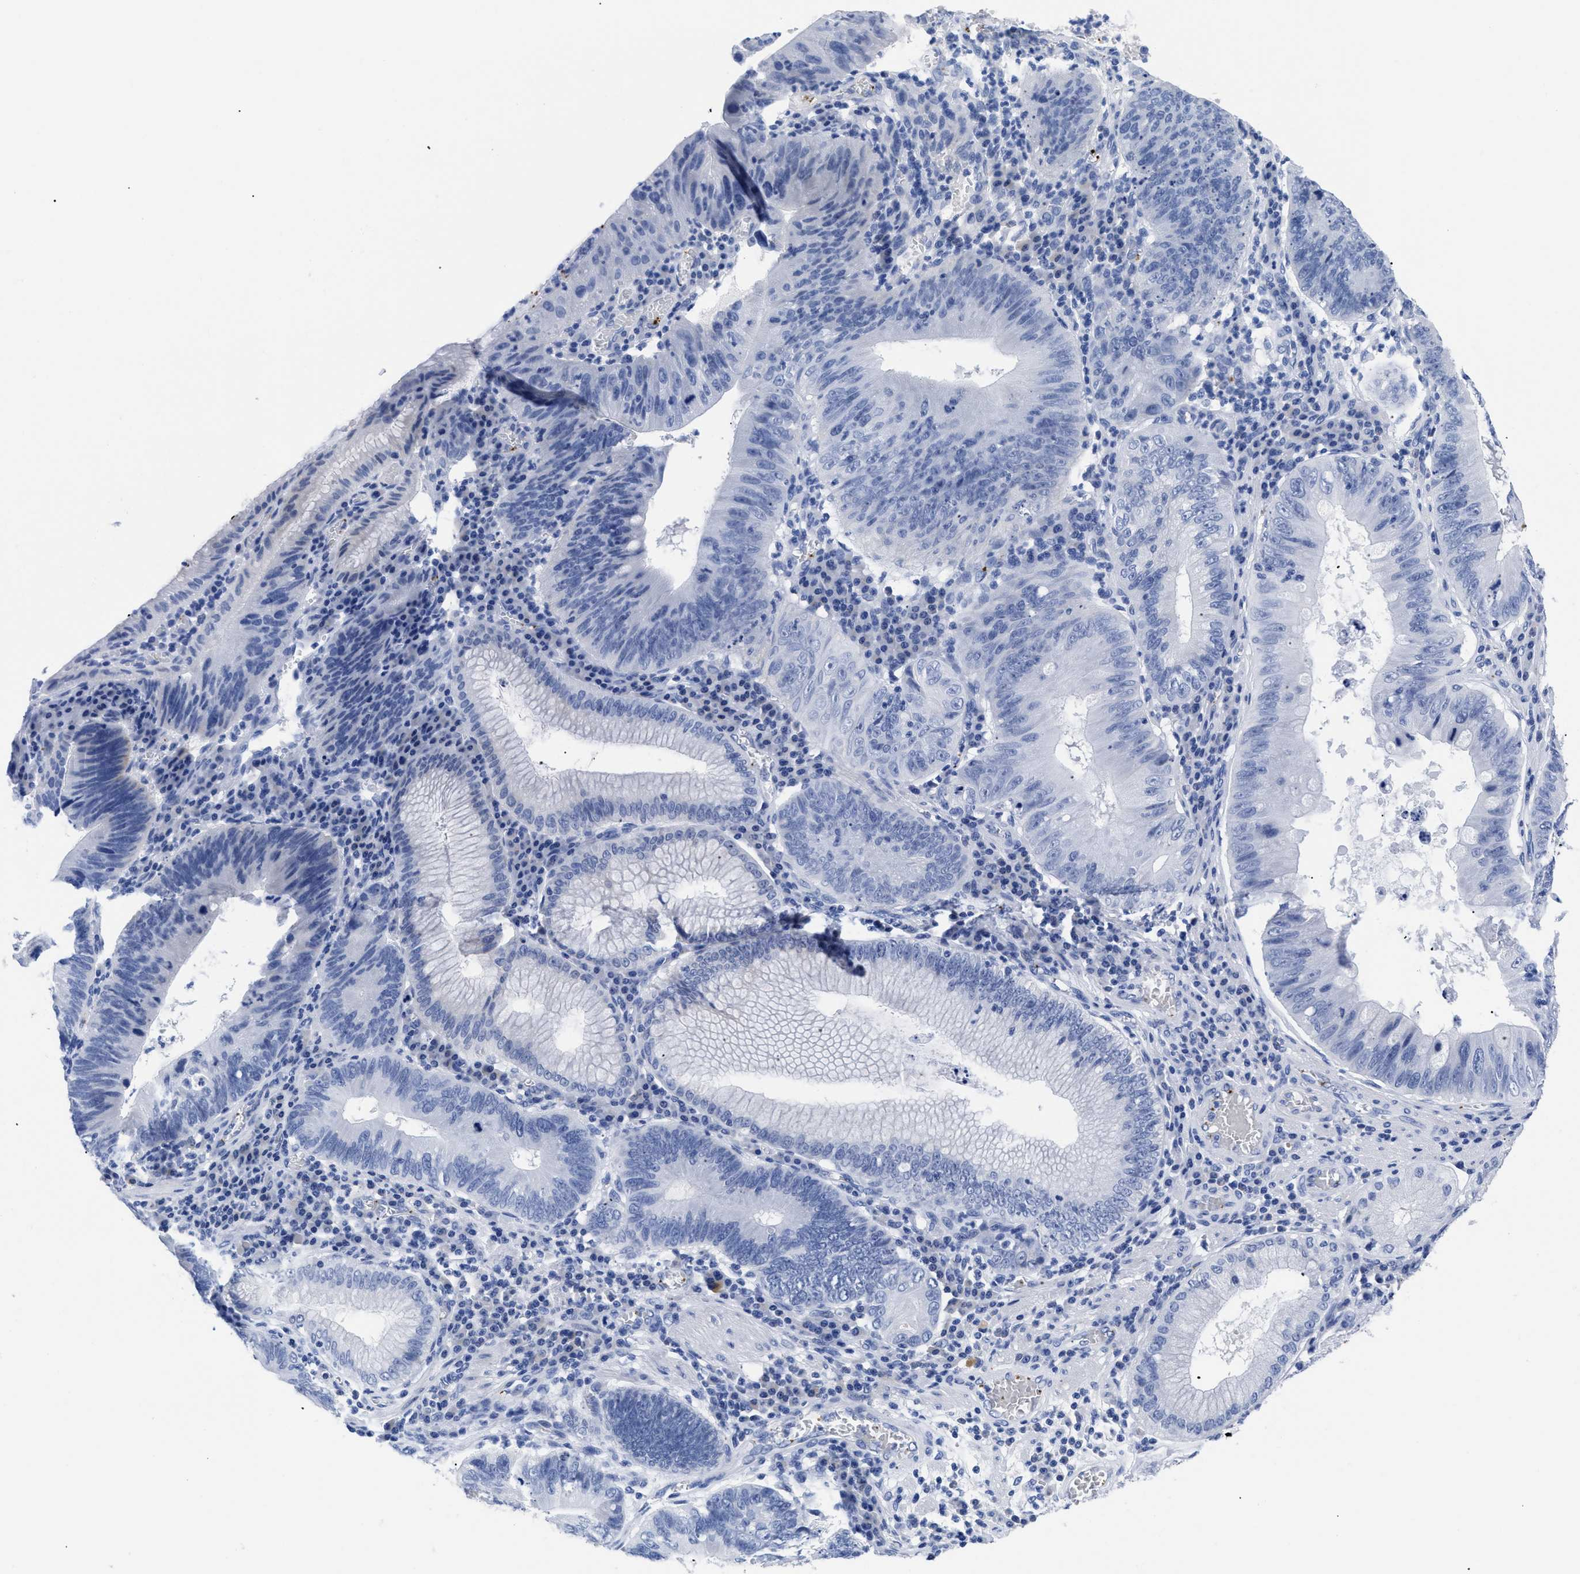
{"staining": {"intensity": "negative", "quantity": "none", "location": "none"}, "tissue": "stomach cancer", "cell_type": "Tumor cells", "image_type": "cancer", "snomed": [{"axis": "morphology", "description": "Adenocarcinoma, NOS"}, {"axis": "topography", "description": "Stomach"}], "caption": "Micrograph shows no significant protein staining in tumor cells of stomach cancer. Brightfield microscopy of immunohistochemistry stained with DAB (3,3'-diaminobenzidine) (brown) and hematoxylin (blue), captured at high magnification.", "gene": "TREML1", "patient": {"sex": "male", "age": 59}}